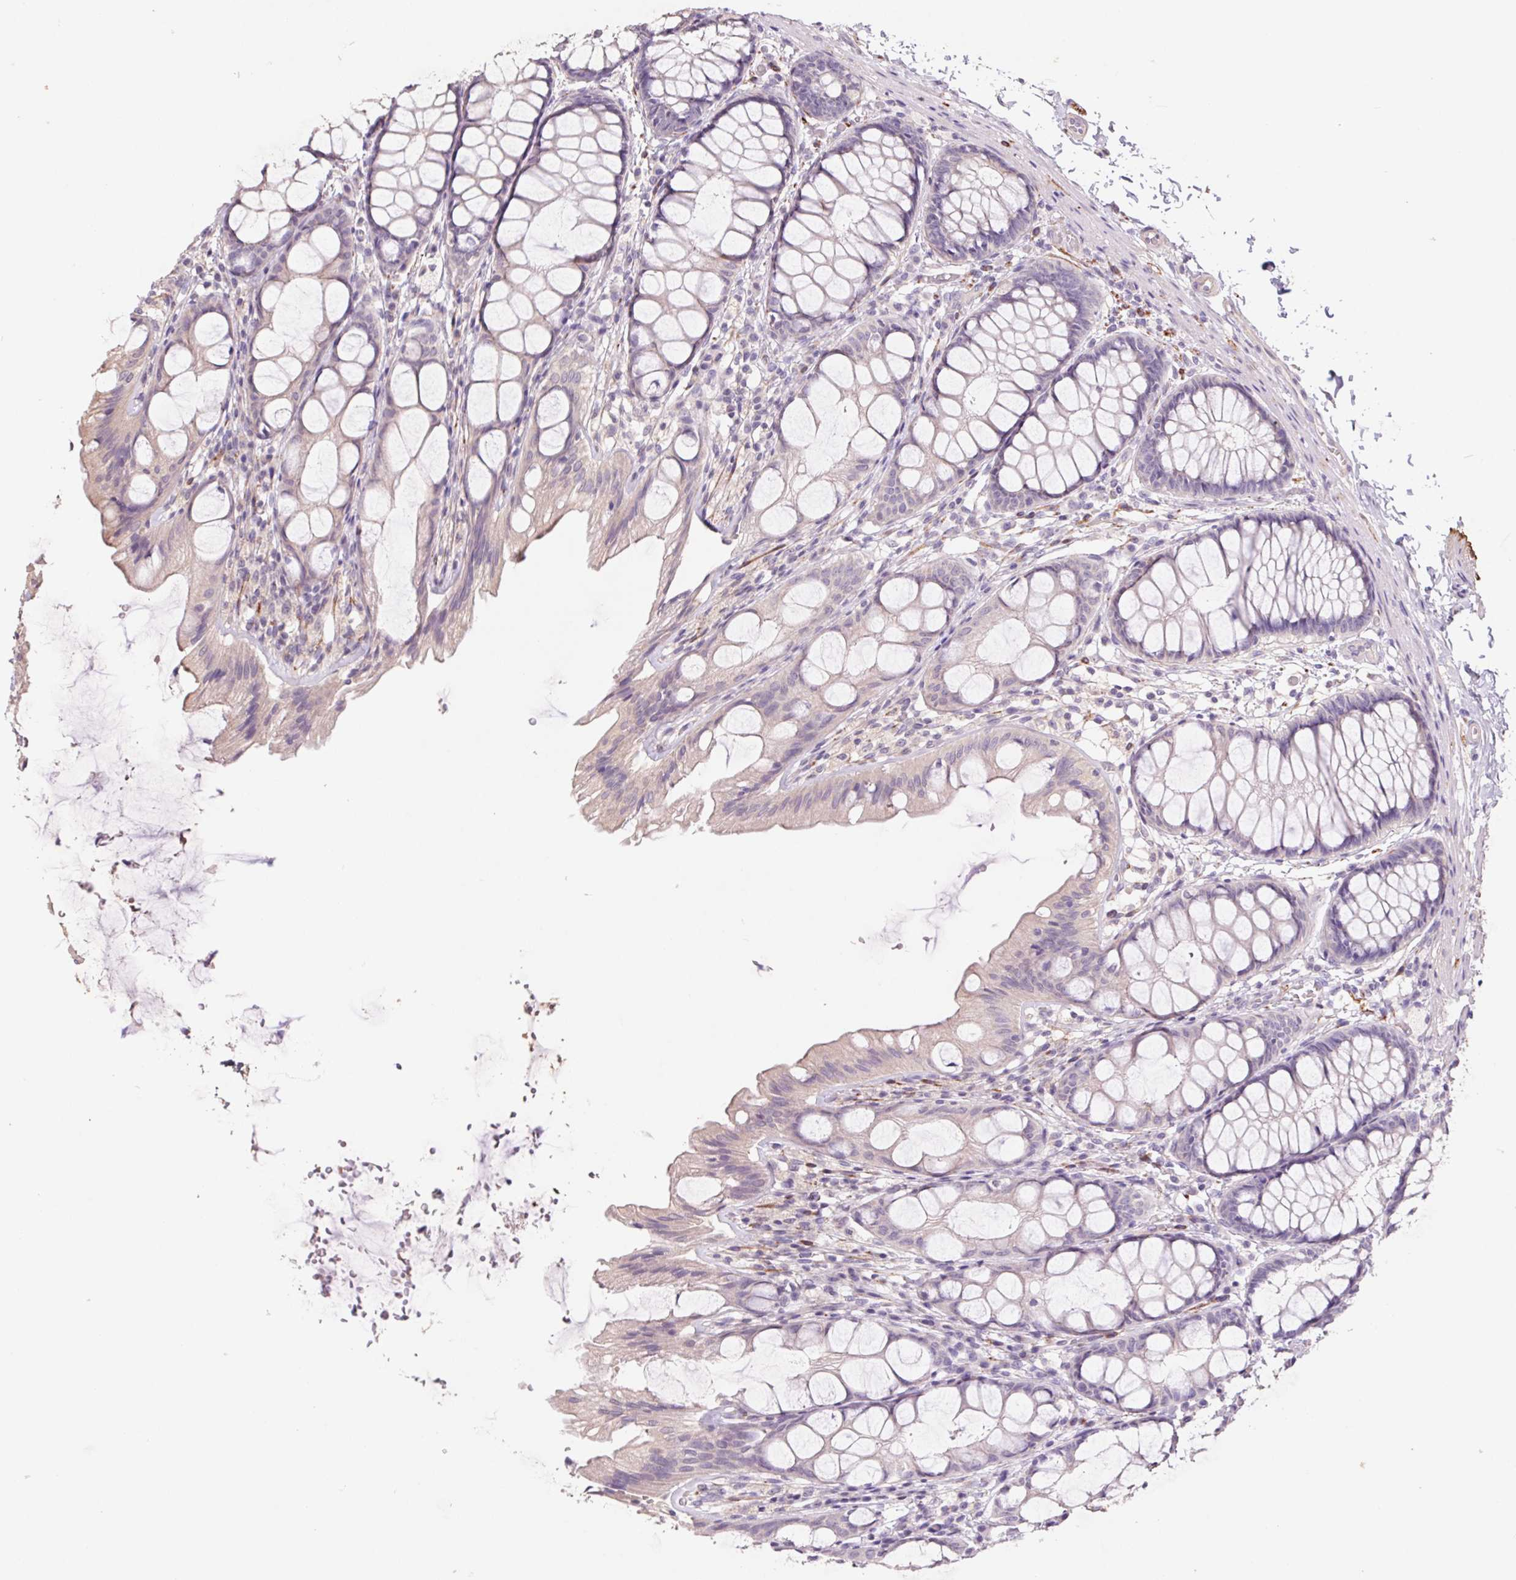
{"staining": {"intensity": "weak", "quantity": "25%-75%", "location": "cytoplasmic/membranous"}, "tissue": "colon", "cell_type": "Endothelial cells", "image_type": "normal", "snomed": [{"axis": "morphology", "description": "Normal tissue, NOS"}, {"axis": "topography", "description": "Colon"}], "caption": "High-magnification brightfield microscopy of benign colon stained with DAB (brown) and counterstained with hematoxylin (blue). endothelial cells exhibit weak cytoplasmic/membranous positivity is seen in about25%-75% of cells. (DAB (3,3'-diaminobenzidine) IHC with brightfield microscopy, high magnification).", "gene": "GRM2", "patient": {"sex": "male", "age": 47}}